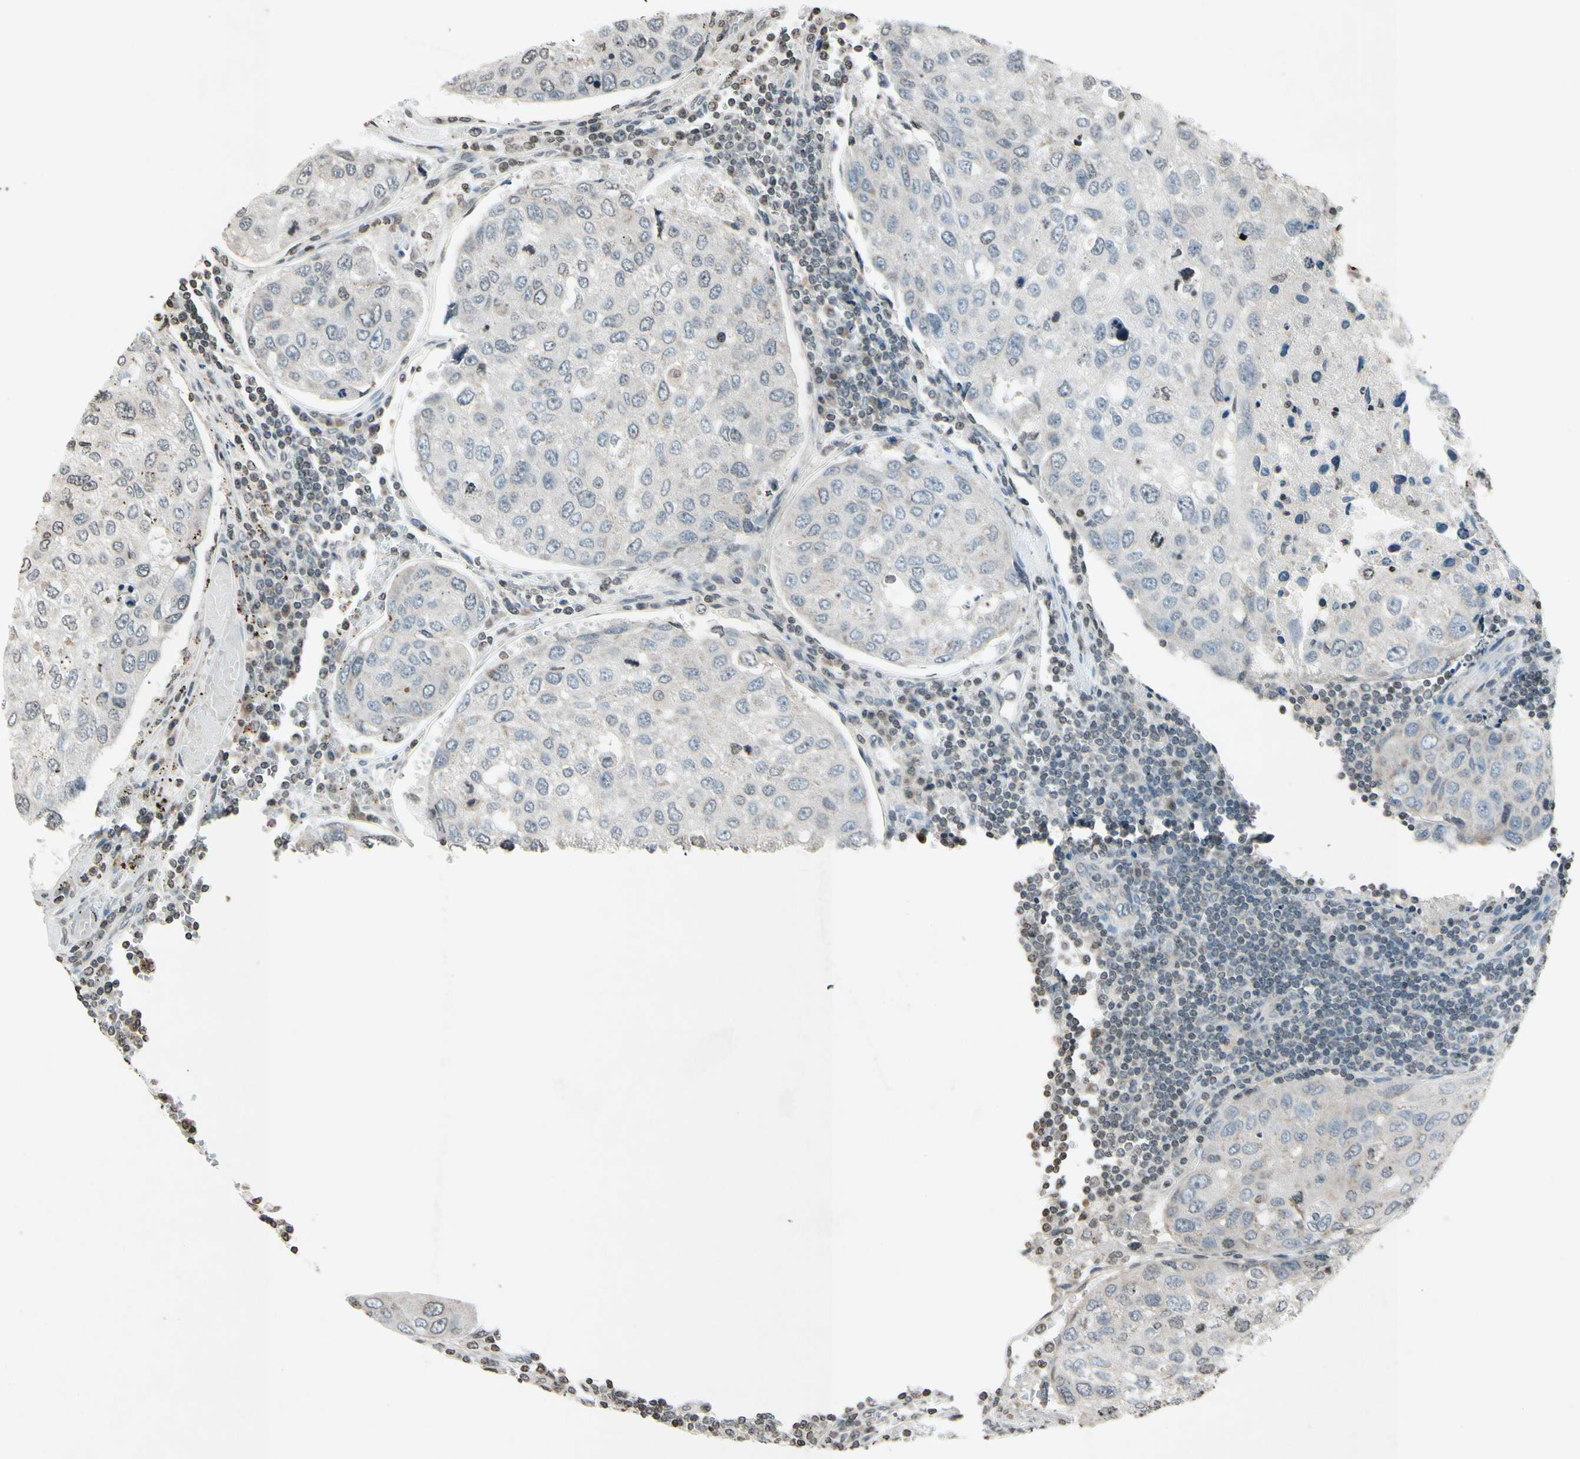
{"staining": {"intensity": "weak", "quantity": ">75%", "location": "cytoplasmic/membranous"}, "tissue": "urothelial cancer", "cell_type": "Tumor cells", "image_type": "cancer", "snomed": [{"axis": "morphology", "description": "Urothelial carcinoma, High grade"}, {"axis": "topography", "description": "Lymph node"}, {"axis": "topography", "description": "Urinary bladder"}], "caption": "Brown immunohistochemical staining in human high-grade urothelial carcinoma exhibits weak cytoplasmic/membranous positivity in about >75% of tumor cells.", "gene": "CLDN11", "patient": {"sex": "male", "age": 51}}